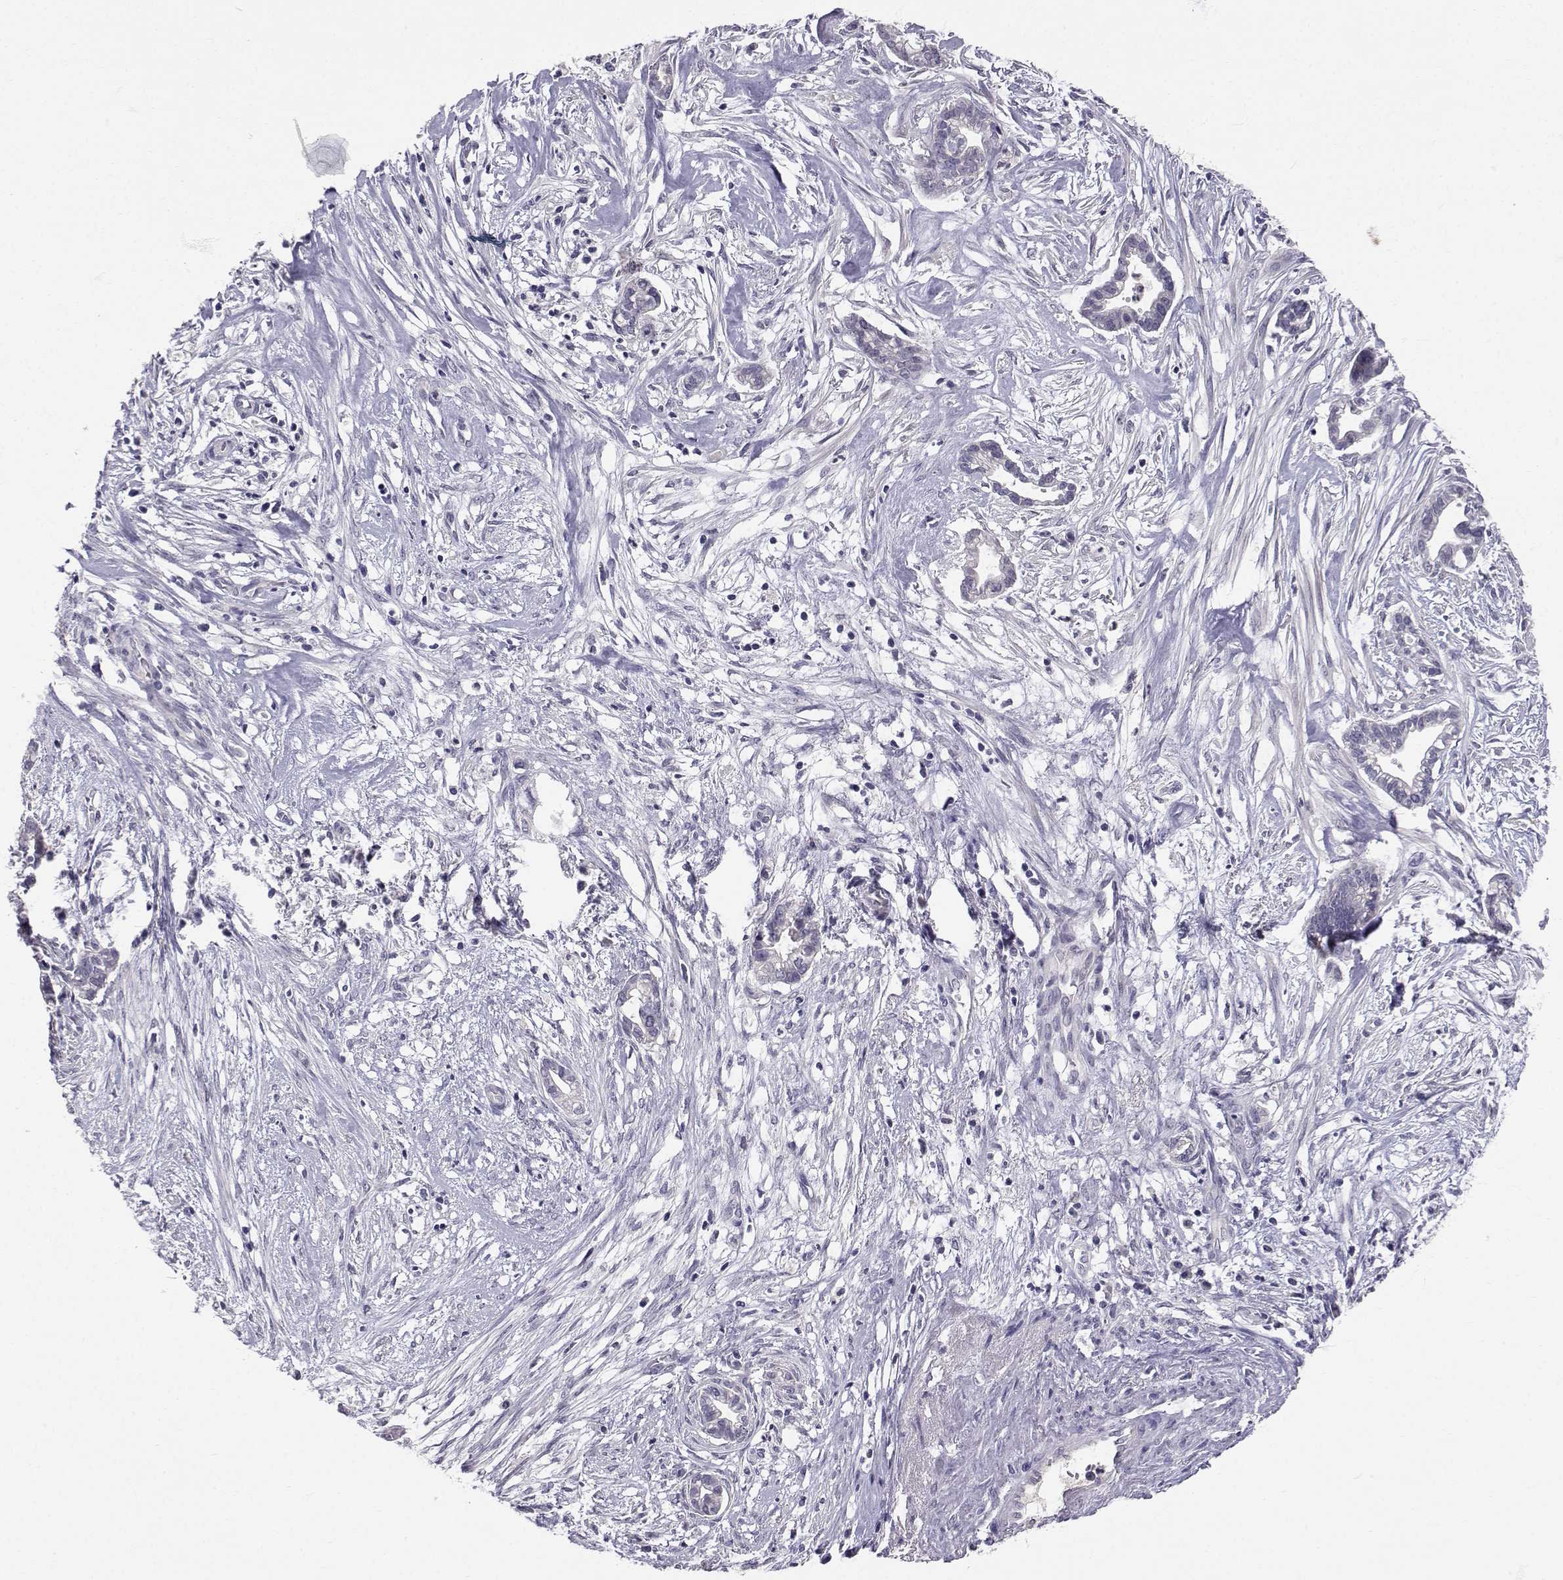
{"staining": {"intensity": "negative", "quantity": "none", "location": "none"}, "tissue": "cervical cancer", "cell_type": "Tumor cells", "image_type": "cancer", "snomed": [{"axis": "morphology", "description": "Adenocarcinoma, NOS"}, {"axis": "topography", "description": "Cervix"}], "caption": "IHC of cervical adenocarcinoma displays no positivity in tumor cells.", "gene": "SLC6A3", "patient": {"sex": "female", "age": 62}}